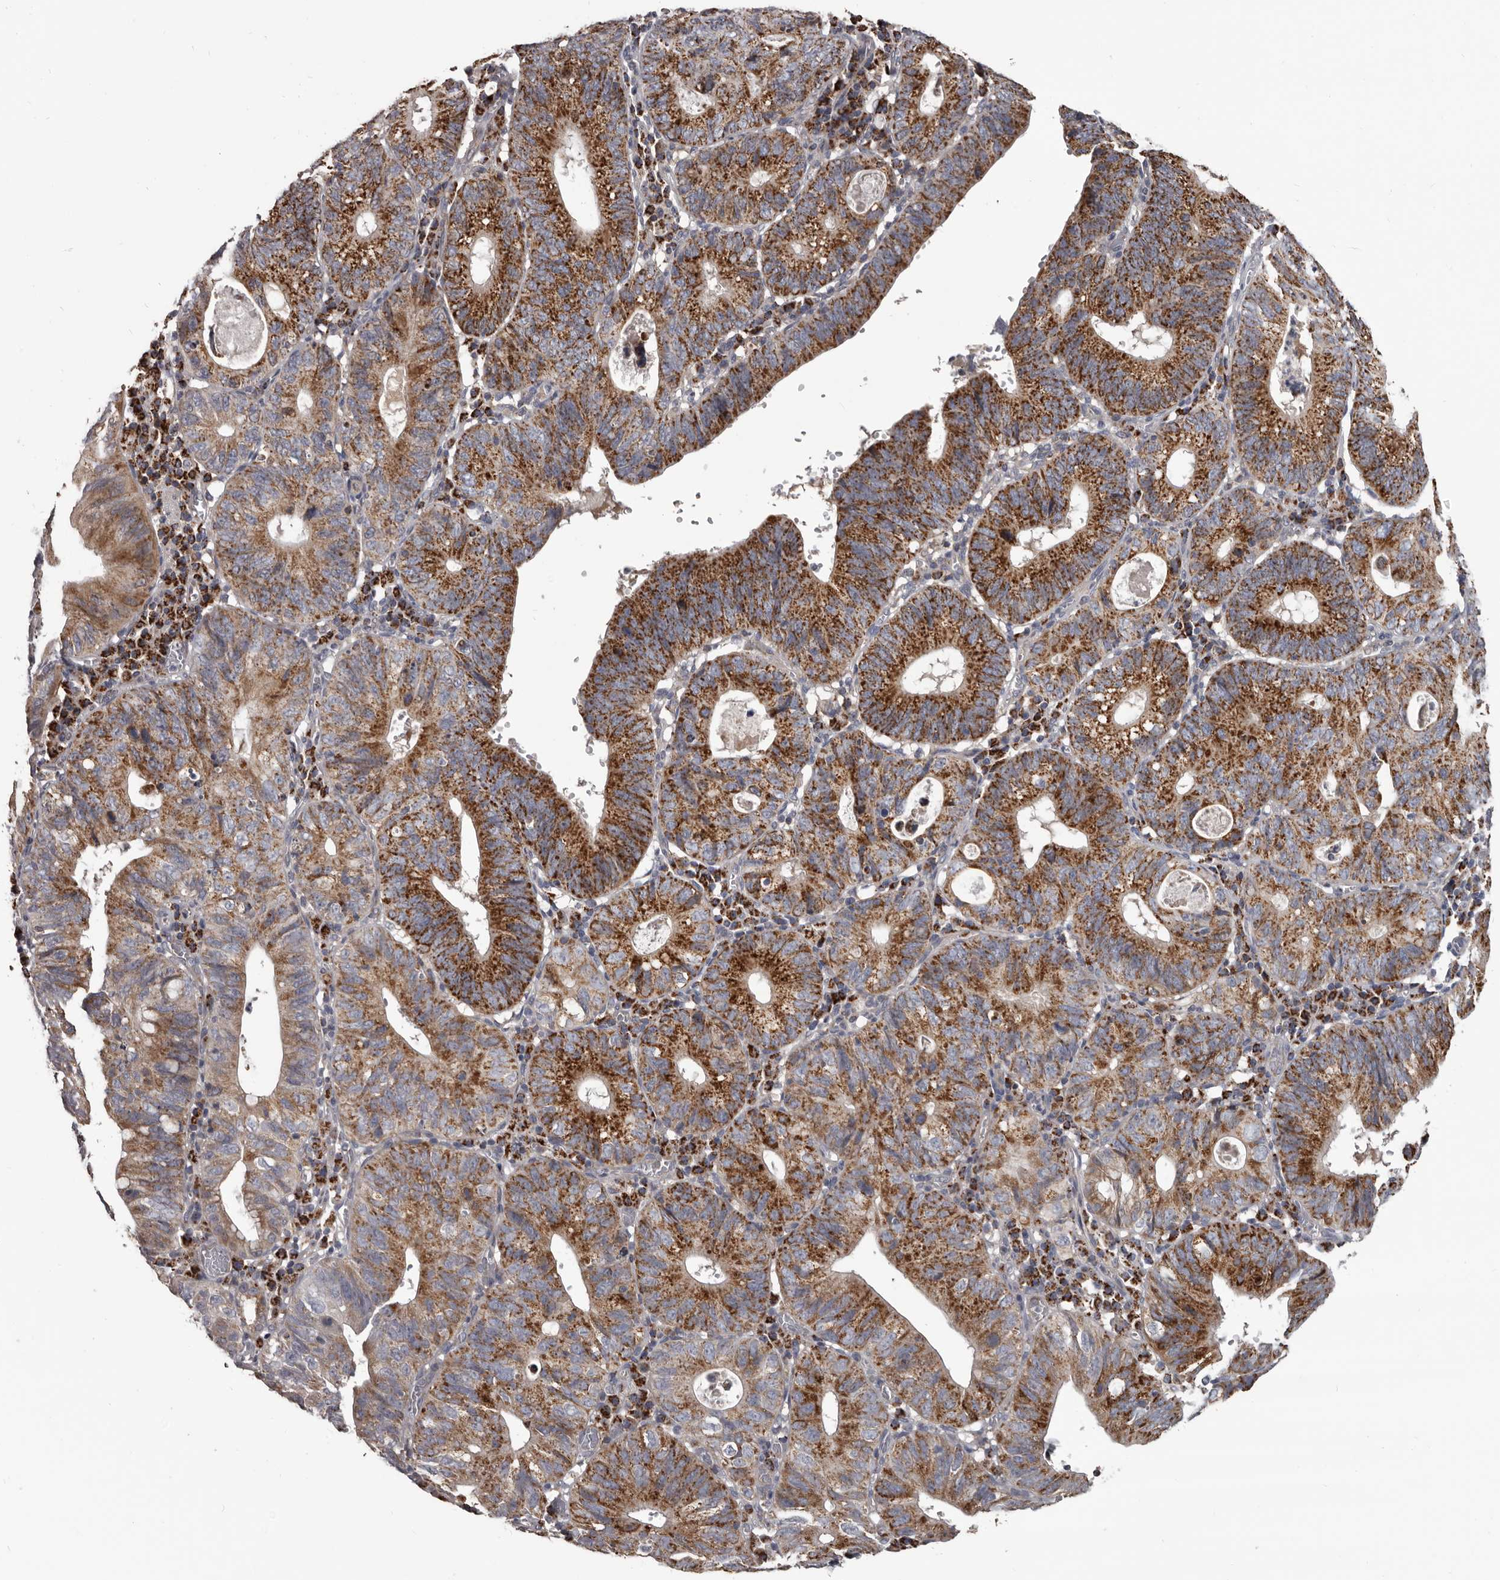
{"staining": {"intensity": "strong", "quantity": ">75%", "location": "cytoplasmic/membranous"}, "tissue": "stomach cancer", "cell_type": "Tumor cells", "image_type": "cancer", "snomed": [{"axis": "morphology", "description": "Adenocarcinoma, NOS"}, {"axis": "topography", "description": "Stomach"}], "caption": "Adenocarcinoma (stomach) tissue shows strong cytoplasmic/membranous expression in about >75% of tumor cells, visualized by immunohistochemistry.", "gene": "ALDH5A1", "patient": {"sex": "male", "age": 59}}